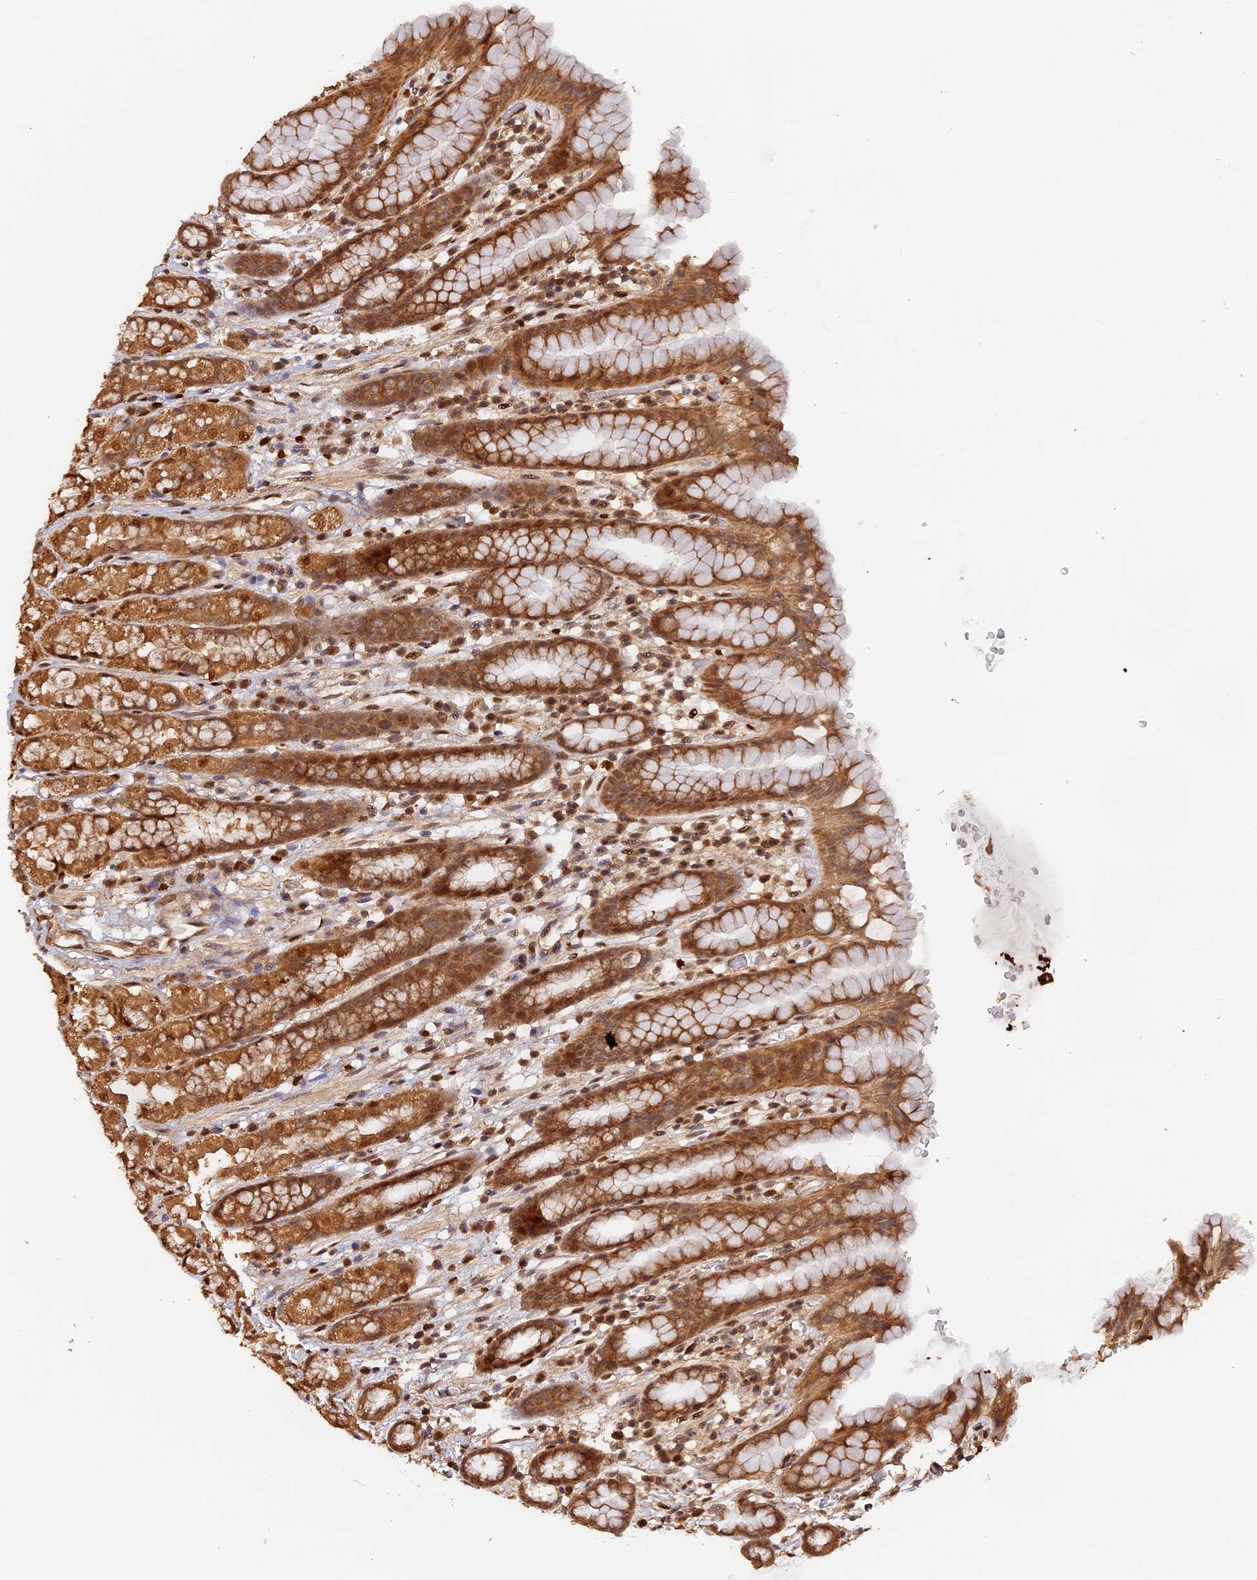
{"staining": {"intensity": "strong", "quantity": ">75%", "location": "cytoplasmic/membranous,nuclear"}, "tissue": "stomach", "cell_type": "Glandular cells", "image_type": "normal", "snomed": [{"axis": "morphology", "description": "Normal tissue, NOS"}, {"axis": "topography", "description": "Stomach, upper"}, {"axis": "topography", "description": "Stomach, lower"}, {"axis": "topography", "description": "Small intestine"}], "caption": "Glandular cells display strong cytoplasmic/membranous,nuclear expression in approximately >75% of cells in normal stomach.", "gene": "MYBL2", "patient": {"sex": "male", "age": 68}}